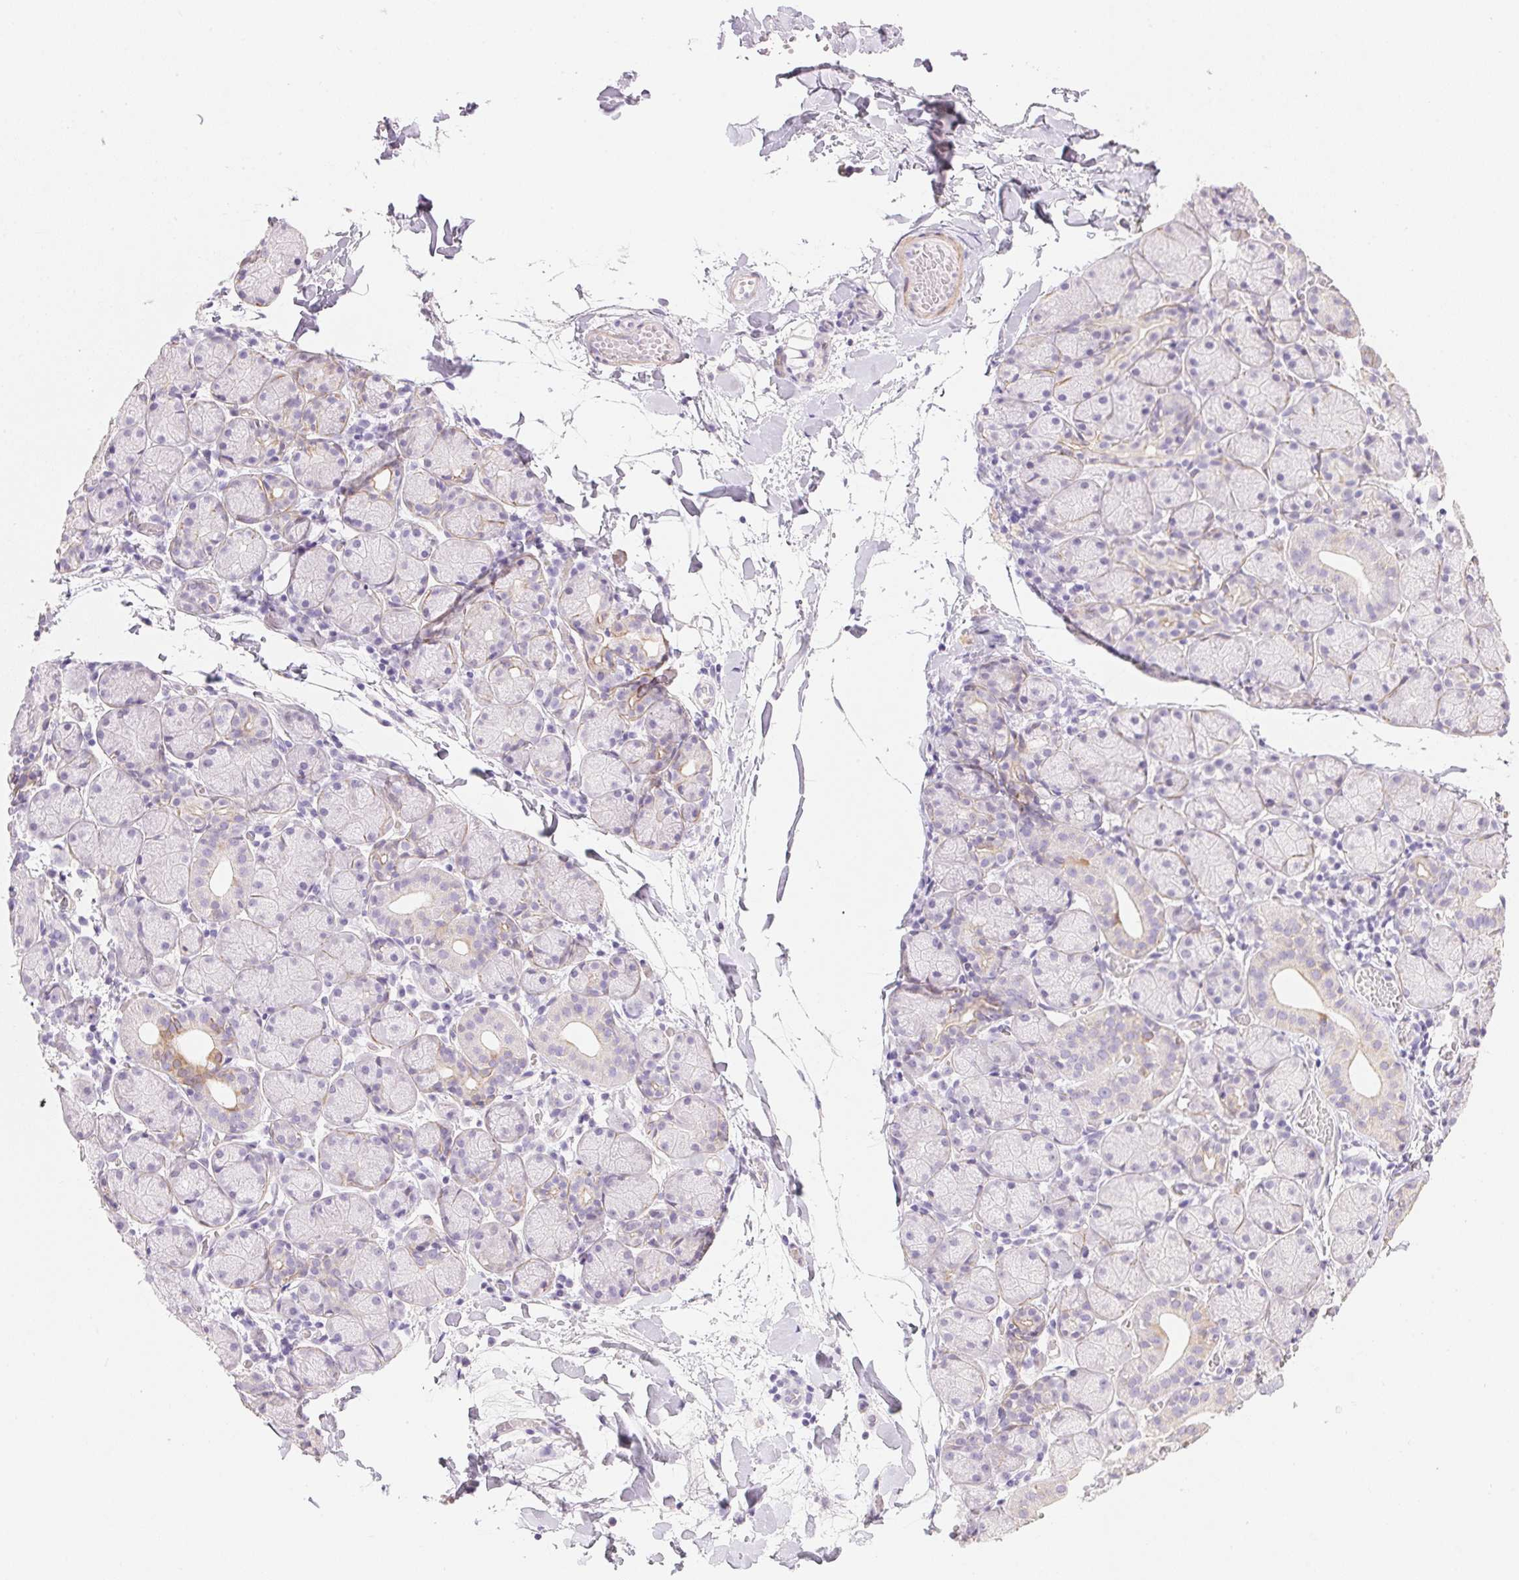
{"staining": {"intensity": "weak", "quantity": "<25%", "location": "cytoplasmic/membranous"}, "tissue": "salivary gland", "cell_type": "Glandular cells", "image_type": "normal", "snomed": [{"axis": "morphology", "description": "Normal tissue, NOS"}, {"axis": "topography", "description": "Salivary gland"}], "caption": "Immunohistochemical staining of benign salivary gland exhibits no significant staining in glandular cells.", "gene": "KCNE2", "patient": {"sex": "female", "age": 24}}